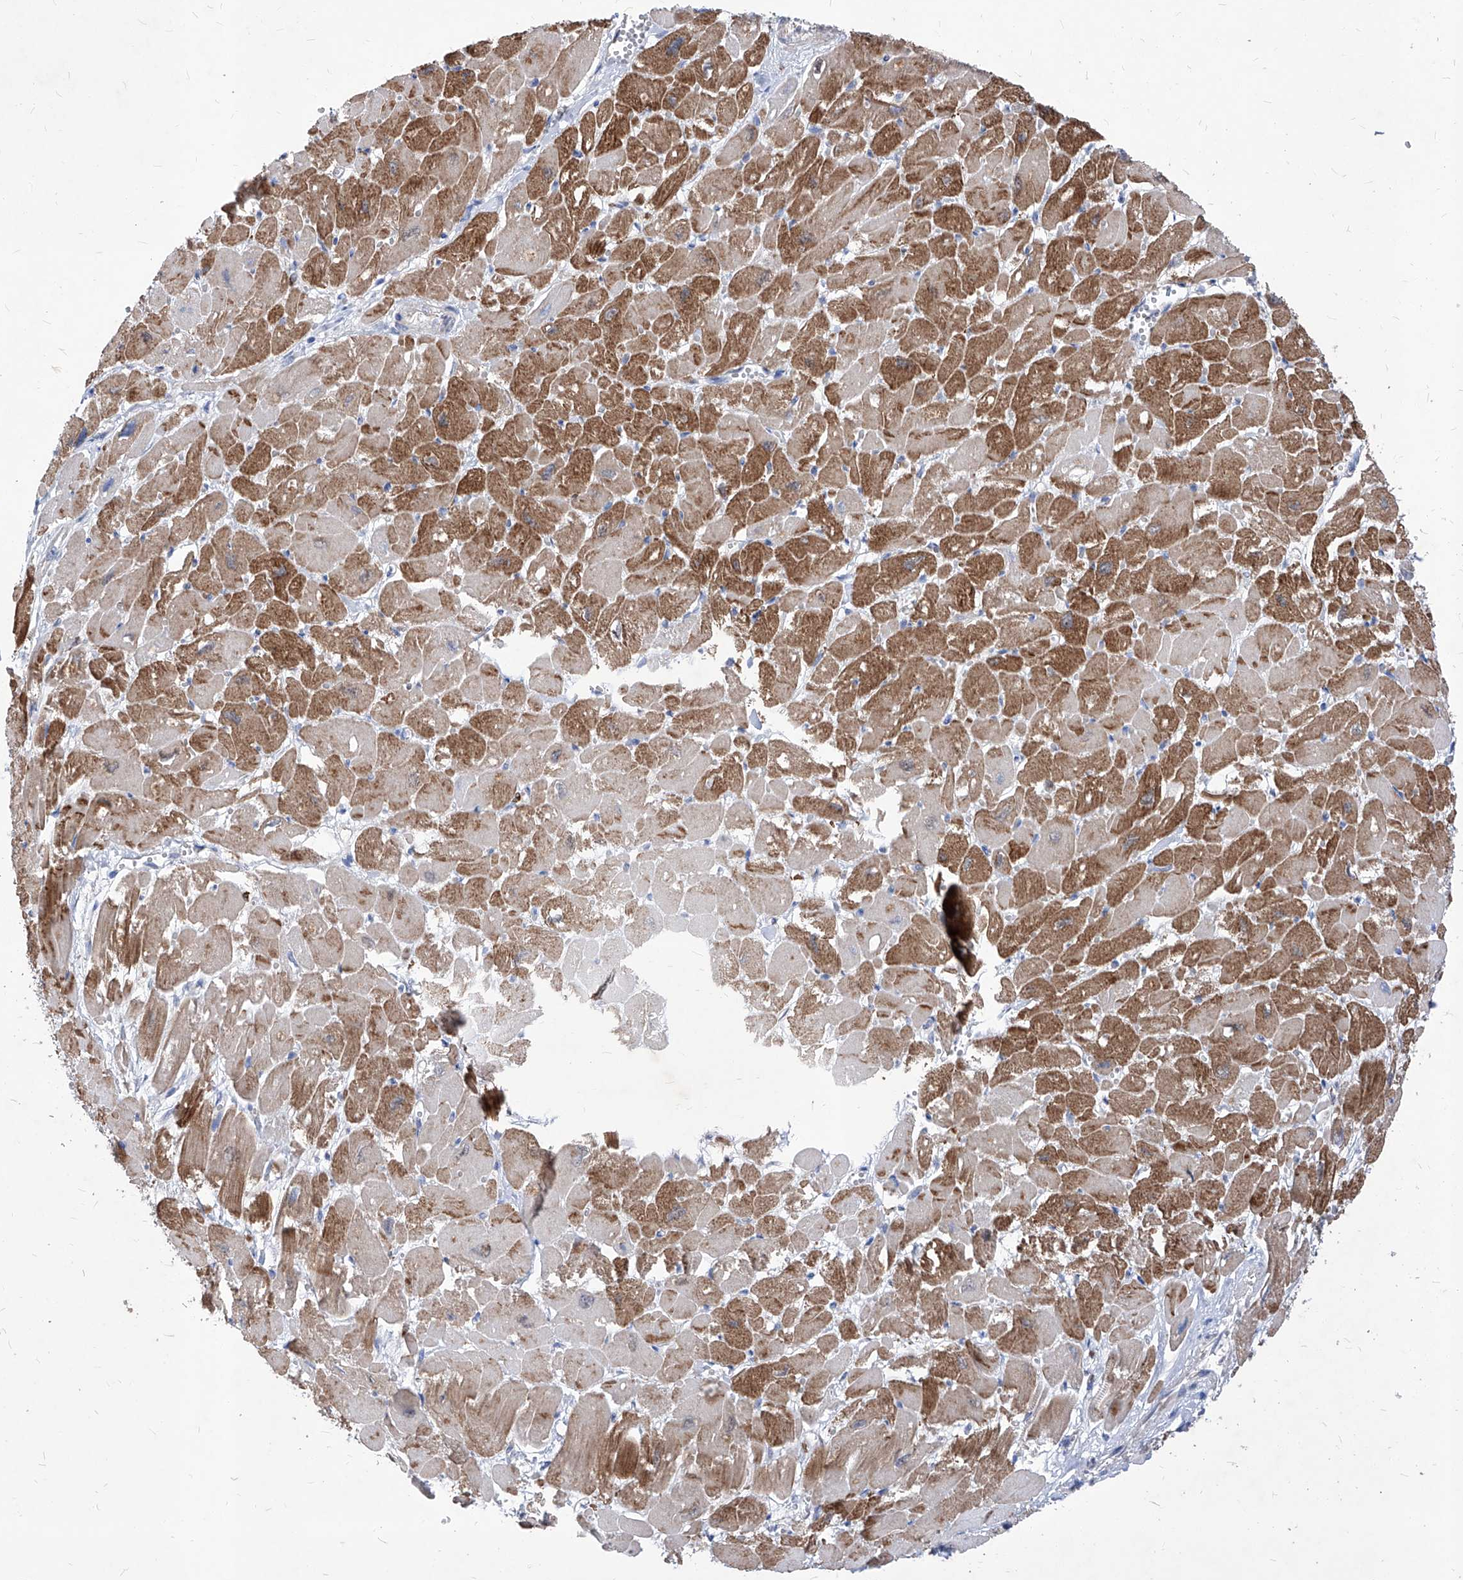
{"staining": {"intensity": "moderate", "quantity": ">75%", "location": "cytoplasmic/membranous"}, "tissue": "heart muscle", "cell_type": "Cardiomyocytes", "image_type": "normal", "snomed": [{"axis": "morphology", "description": "Normal tissue, NOS"}, {"axis": "topography", "description": "Heart"}], "caption": "Heart muscle stained with IHC displays moderate cytoplasmic/membranous staining in approximately >75% of cardiomyocytes.", "gene": "UBOX5", "patient": {"sex": "male", "age": 54}}